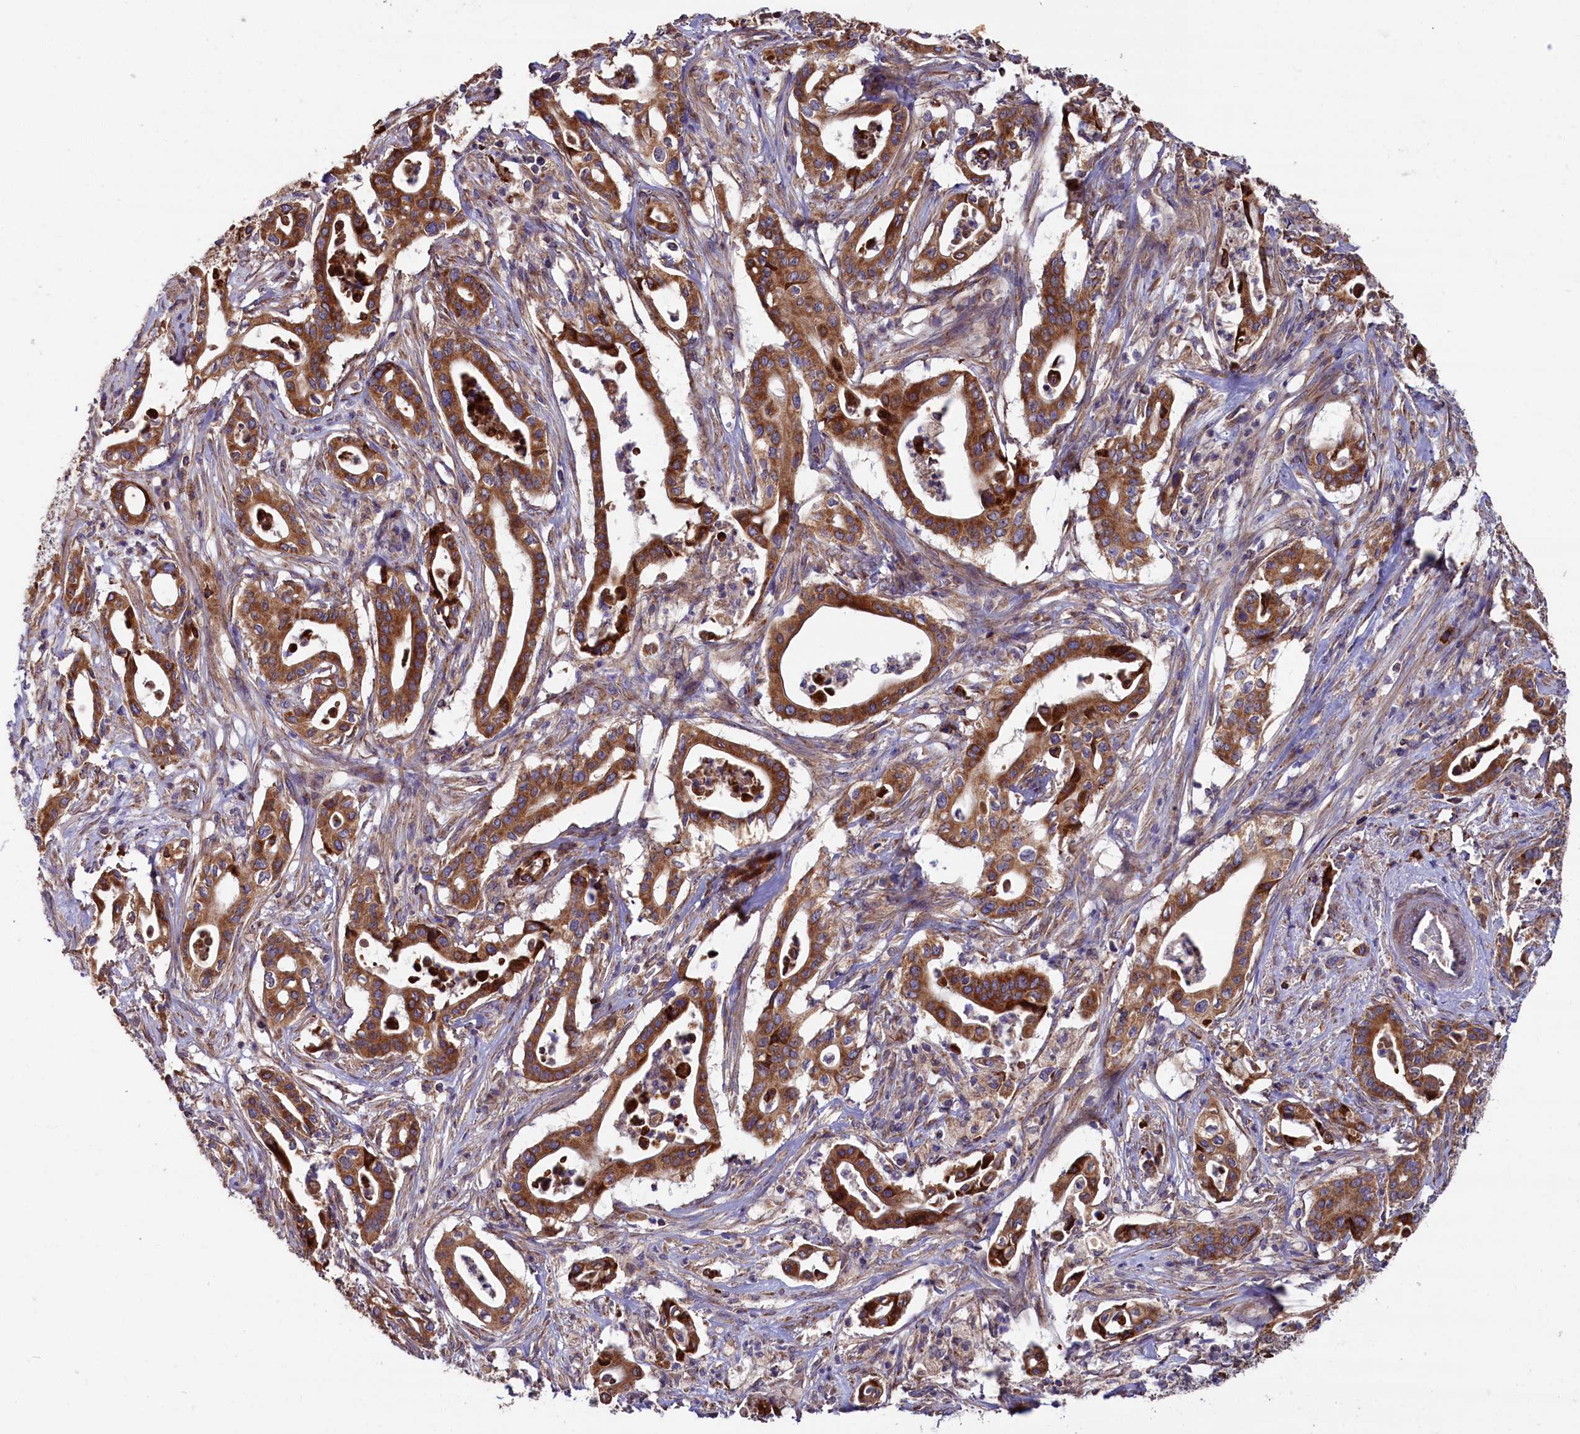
{"staining": {"intensity": "strong", "quantity": ">75%", "location": "cytoplasmic/membranous"}, "tissue": "pancreatic cancer", "cell_type": "Tumor cells", "image_type": "cancer", "snomed": [{"axis": "morphology", "description": "Adenocarcinoma, NOS"}, {"axis": "topography", "description": "Pancreas"}], "caption": "An image of human adenocarcinoma (pancreatic) stained for a protein displays strong cytoplasmic/membranous brown staining in tumor cells. The protein is stained brown, and the nuclei are stained in blue (DAB (3,3'-diaminobenzidine) IHC with brightfield microscopy, high magnification).", "gene": "ZSWIM1", "patient": {"sex": "female", "age": 77}}